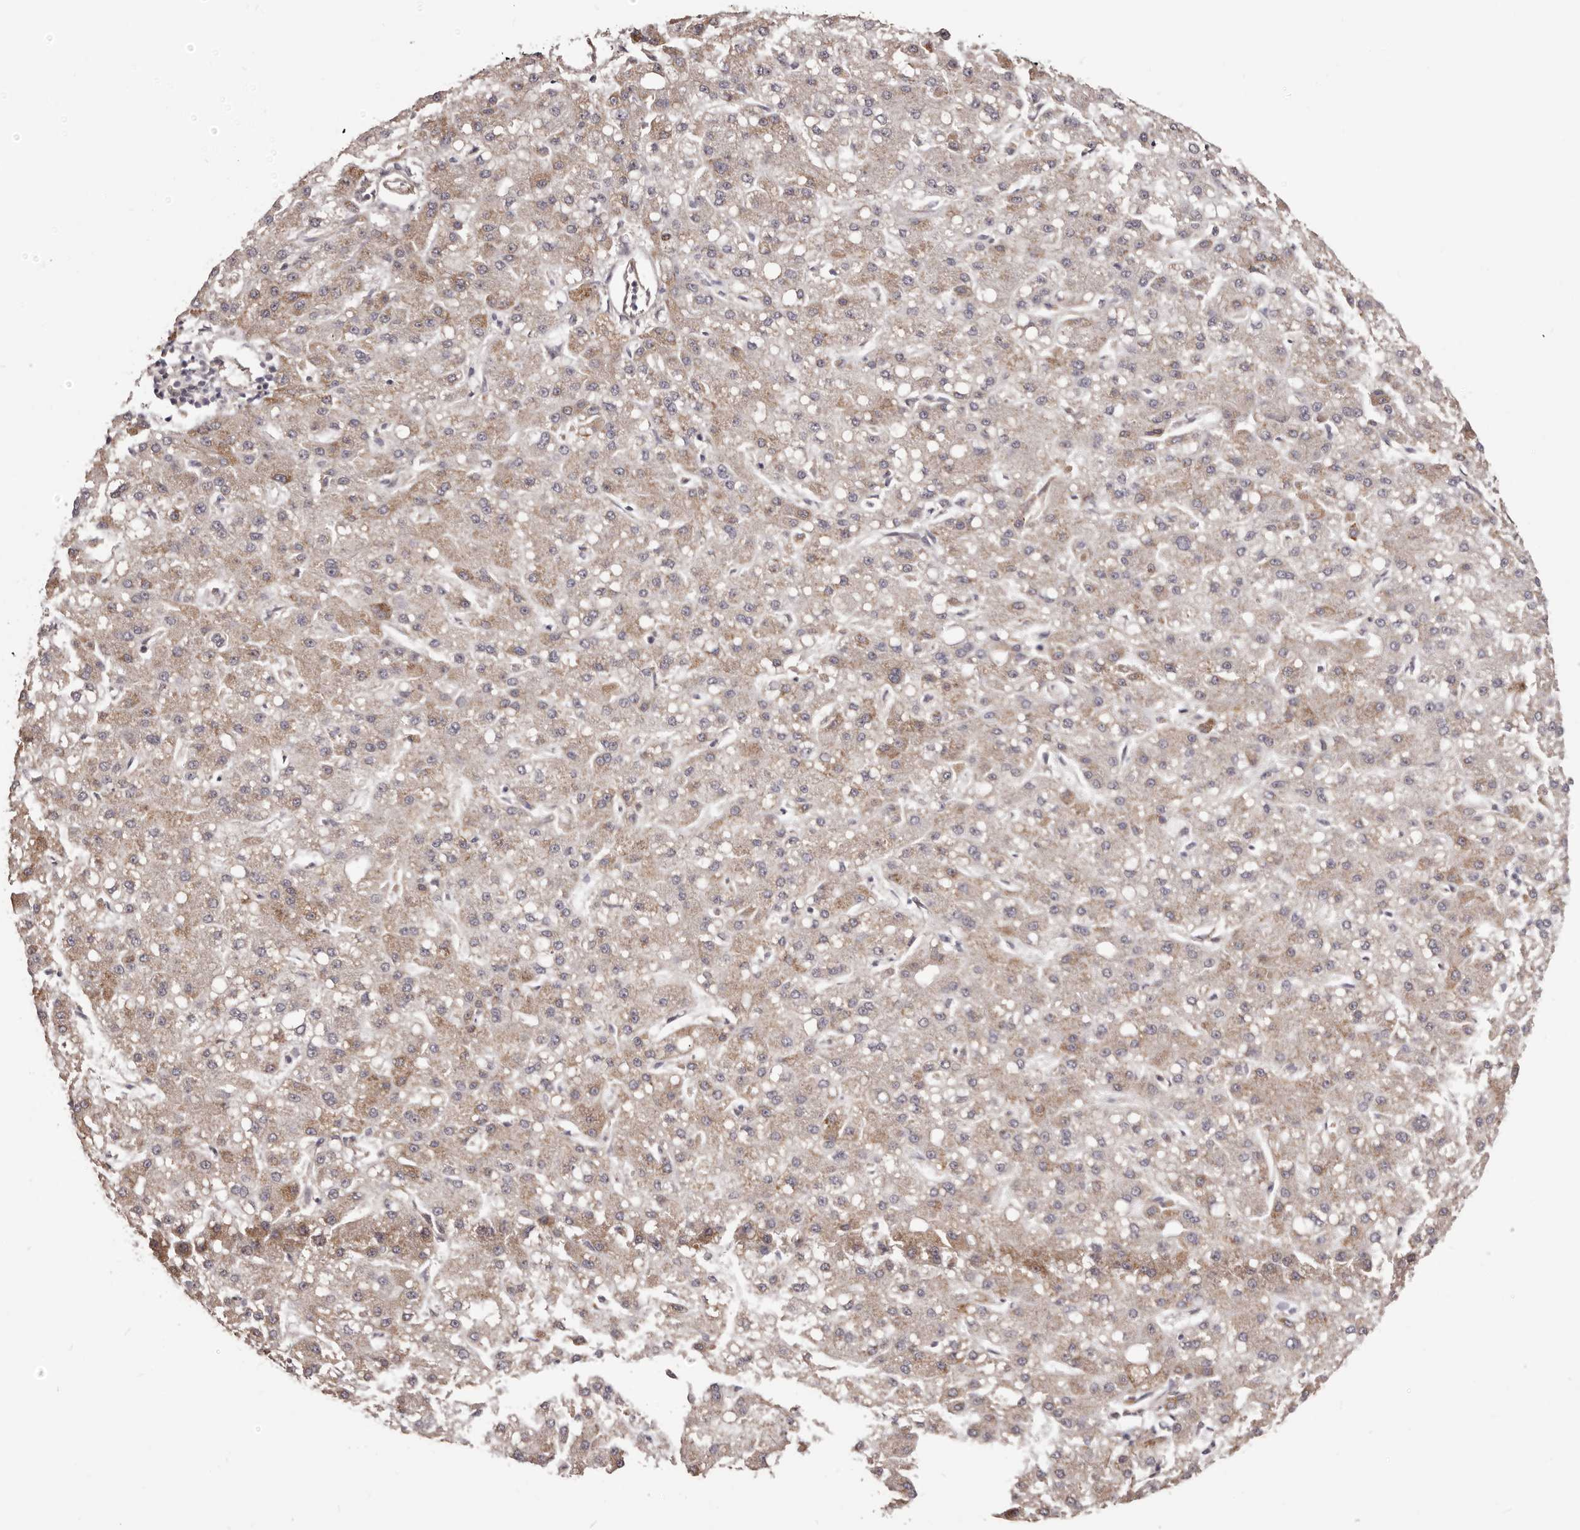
{"staining": {"intensity": "weak", "quantity": ">75%", "location": "cytoplasmic/membranous"}, "tissue": "liver cancer", "cell_type": "Tumor cells", "image_type": "cancer", "snomed": [{"axis": "morphology", "description": "Carcinoma, Hepatocellular, NOS"}, {"axis": "topography", "description": "Liver"}], "caption": "IHC photomicrograph of hepatocellular carcinoma (liver) stained for a protein (brown), which reveals low levels of weak cytoplasmic/membranous positivity in about >75% of tumor cells.", "gene": "NOL12", "patient": {"sex": "male", "age": 67}}